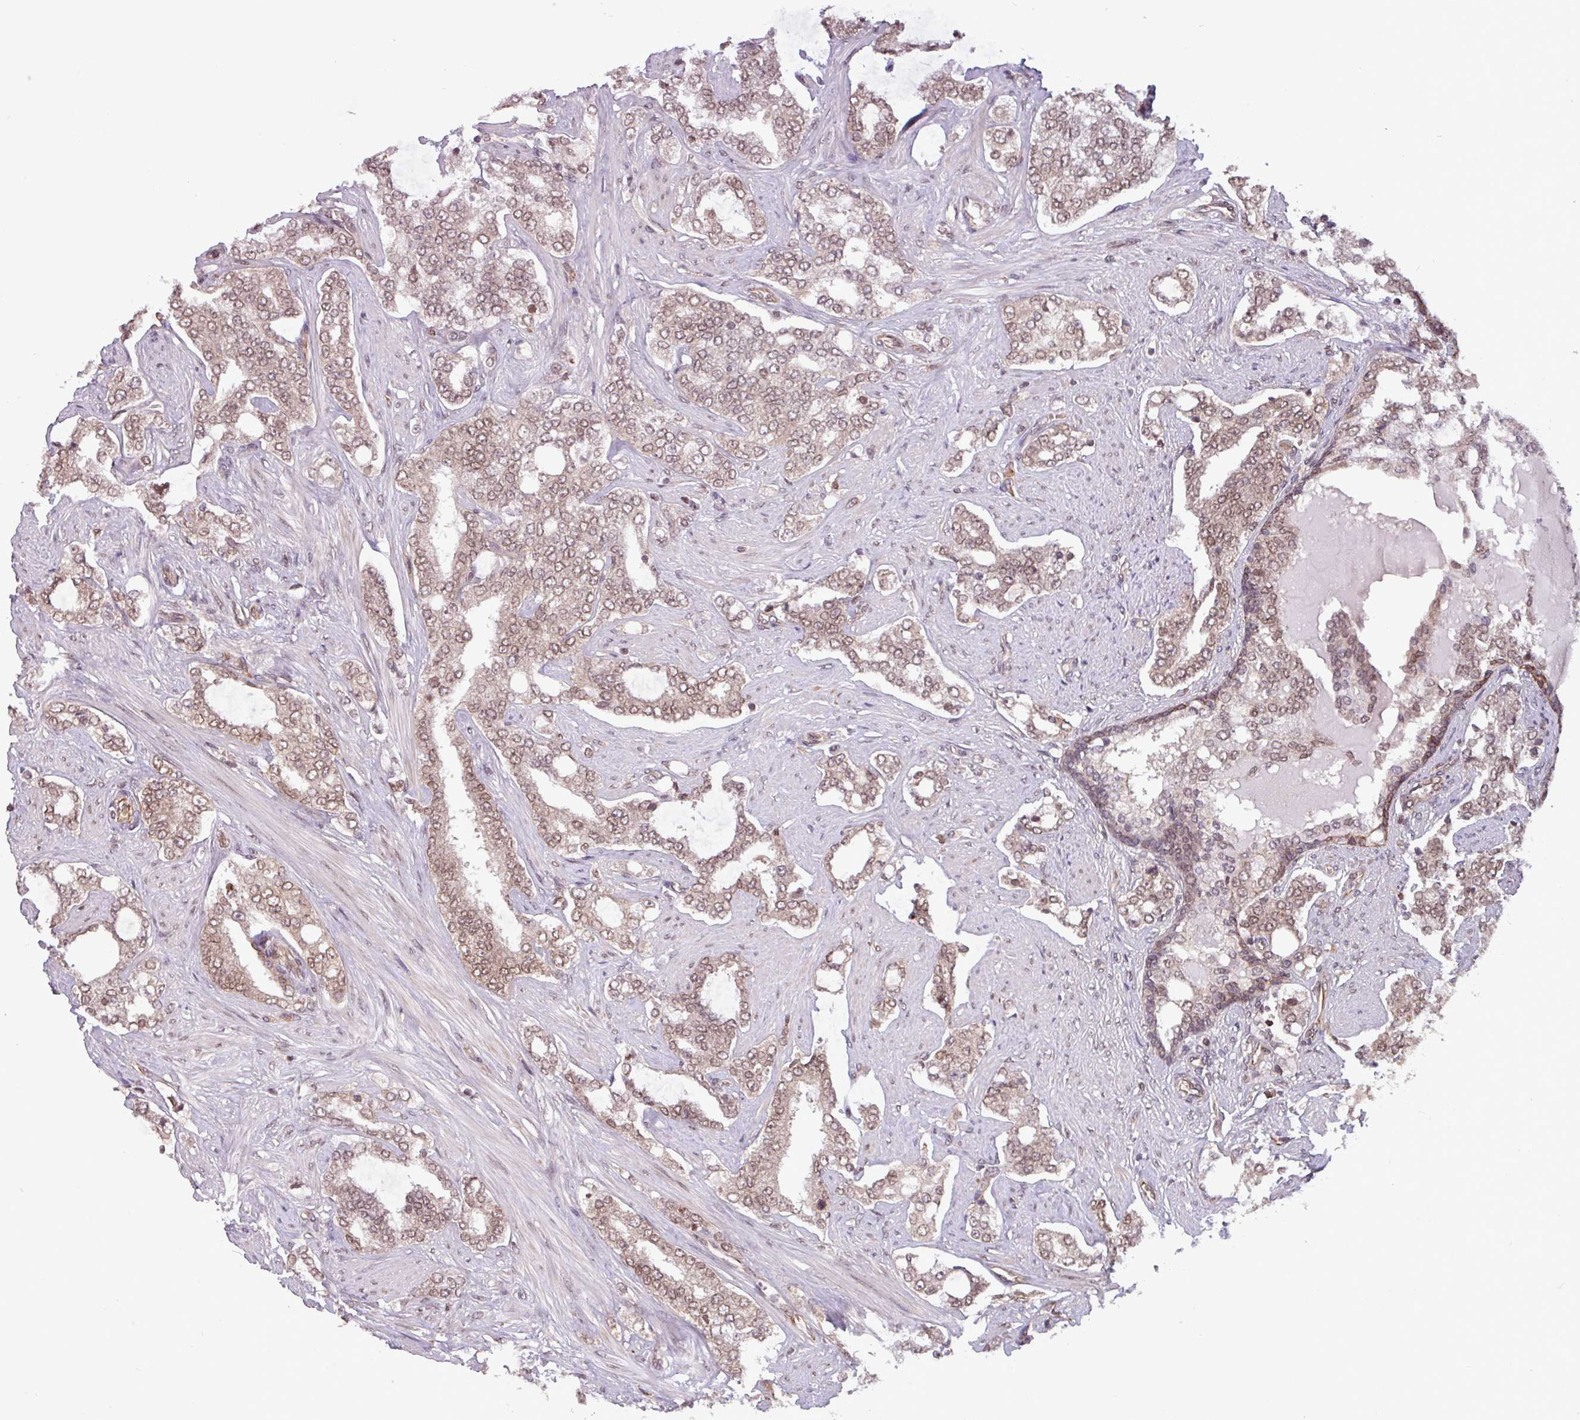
{"staining": {"intensity": "weak", "quantity": "25%-75%", "location": "cytoplasmic/membranous,nuclear"}, "tissue": "prostate cancer", "cell_type": "Tumor cells", "image_type": "cancer", "snomed": [{"axis": "morphology", "description": "Adenocarcinoma, High grade"}, {"axis": "topography", "description": "Prostate"}], "caption": "Immunohistochemistry photomicrograph of neoplastic tissue: prostate cancer (high-grade adenocarcinoma) stained using IHC displays low levels of weak protein expression localized specifically in the cytoplasmic/membranous and nuclear of tumor cells, appearing as a cytoplasmic/membranous and nuclear brown color.", "gene": "RBM4B", "patient": {"sex": "male", "age": 64}}